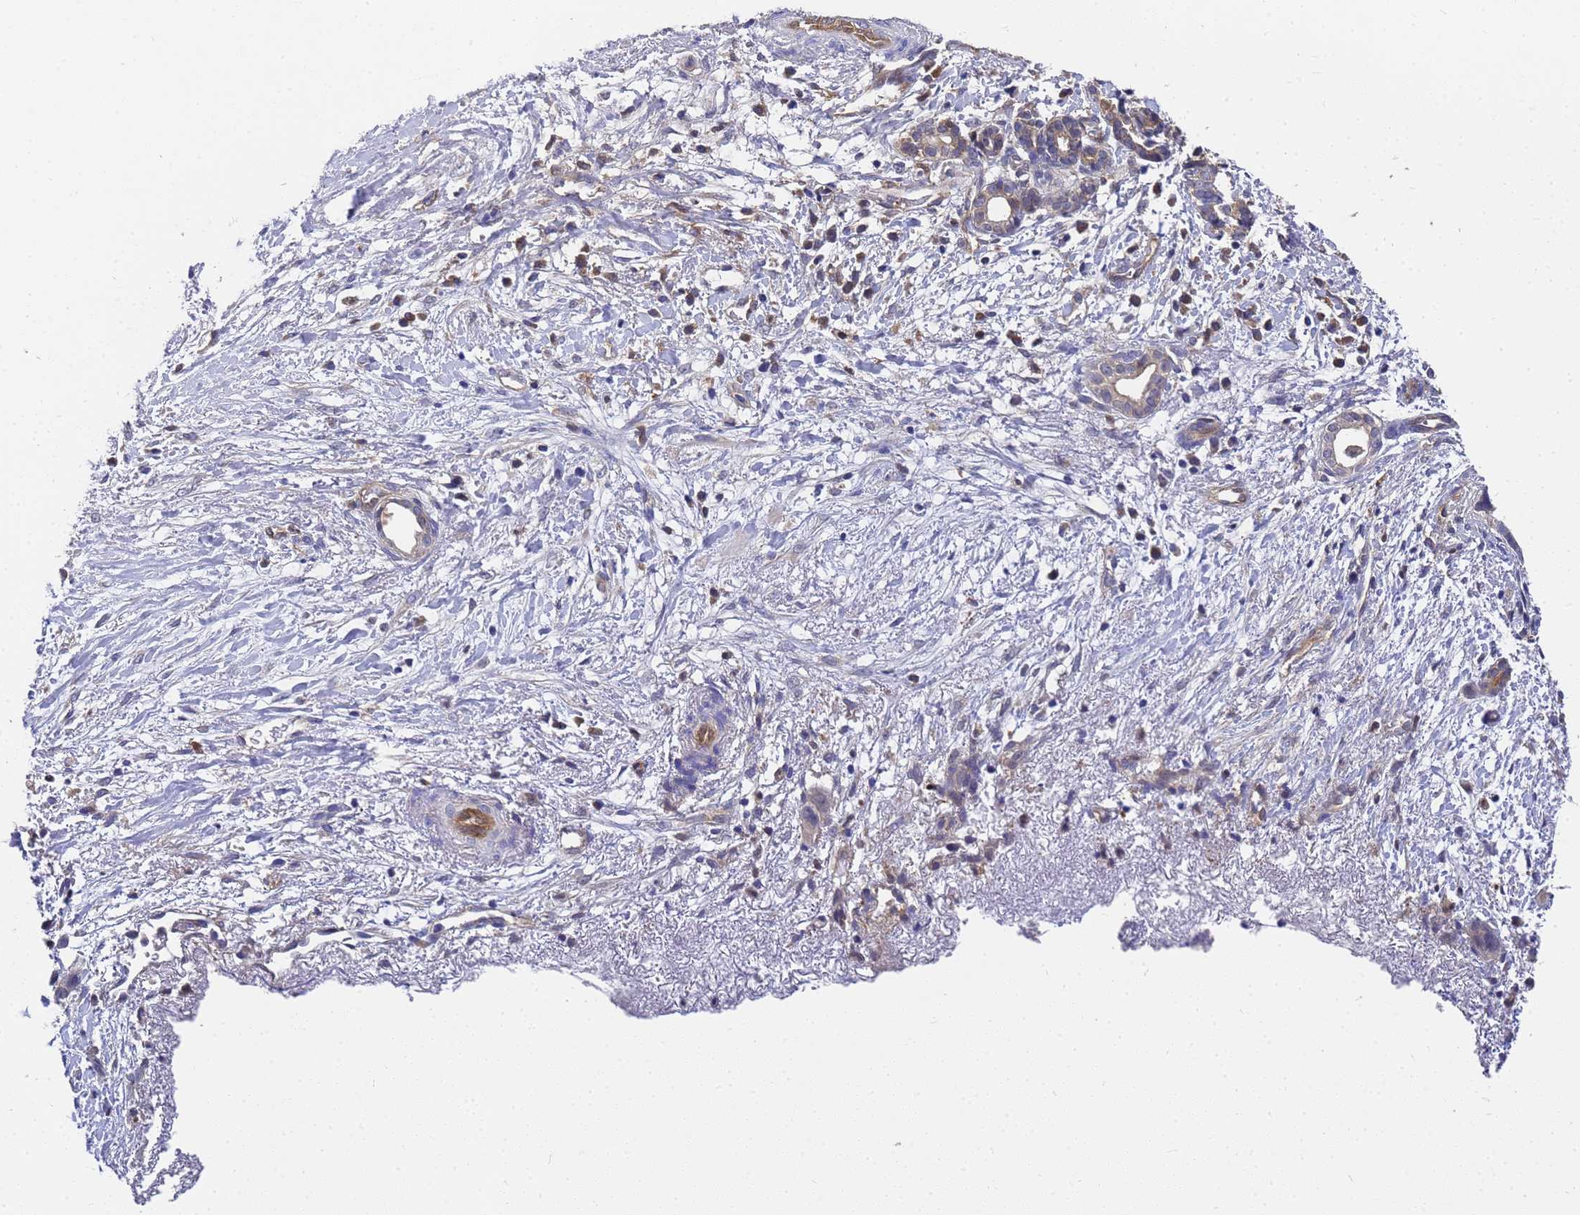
{"staining": {"intensity": "negative", "quantity": "none", "location": "none"}, "tissue": "liver cancer", "cell_type": "Tumor cells", "image_type": "cancer", "snomed": [{"axis": "morphology", "description": "Cholangiocarcinoma"}, {"axis": "topography", "description": "Liver"}], "caption": "Protein analysis of cholangiocarcinoma (liver) demonstrates no significant staining in tumor cells.", "gene": "SLC35E2B", "patient": {"sex": "female", "age": 79}}